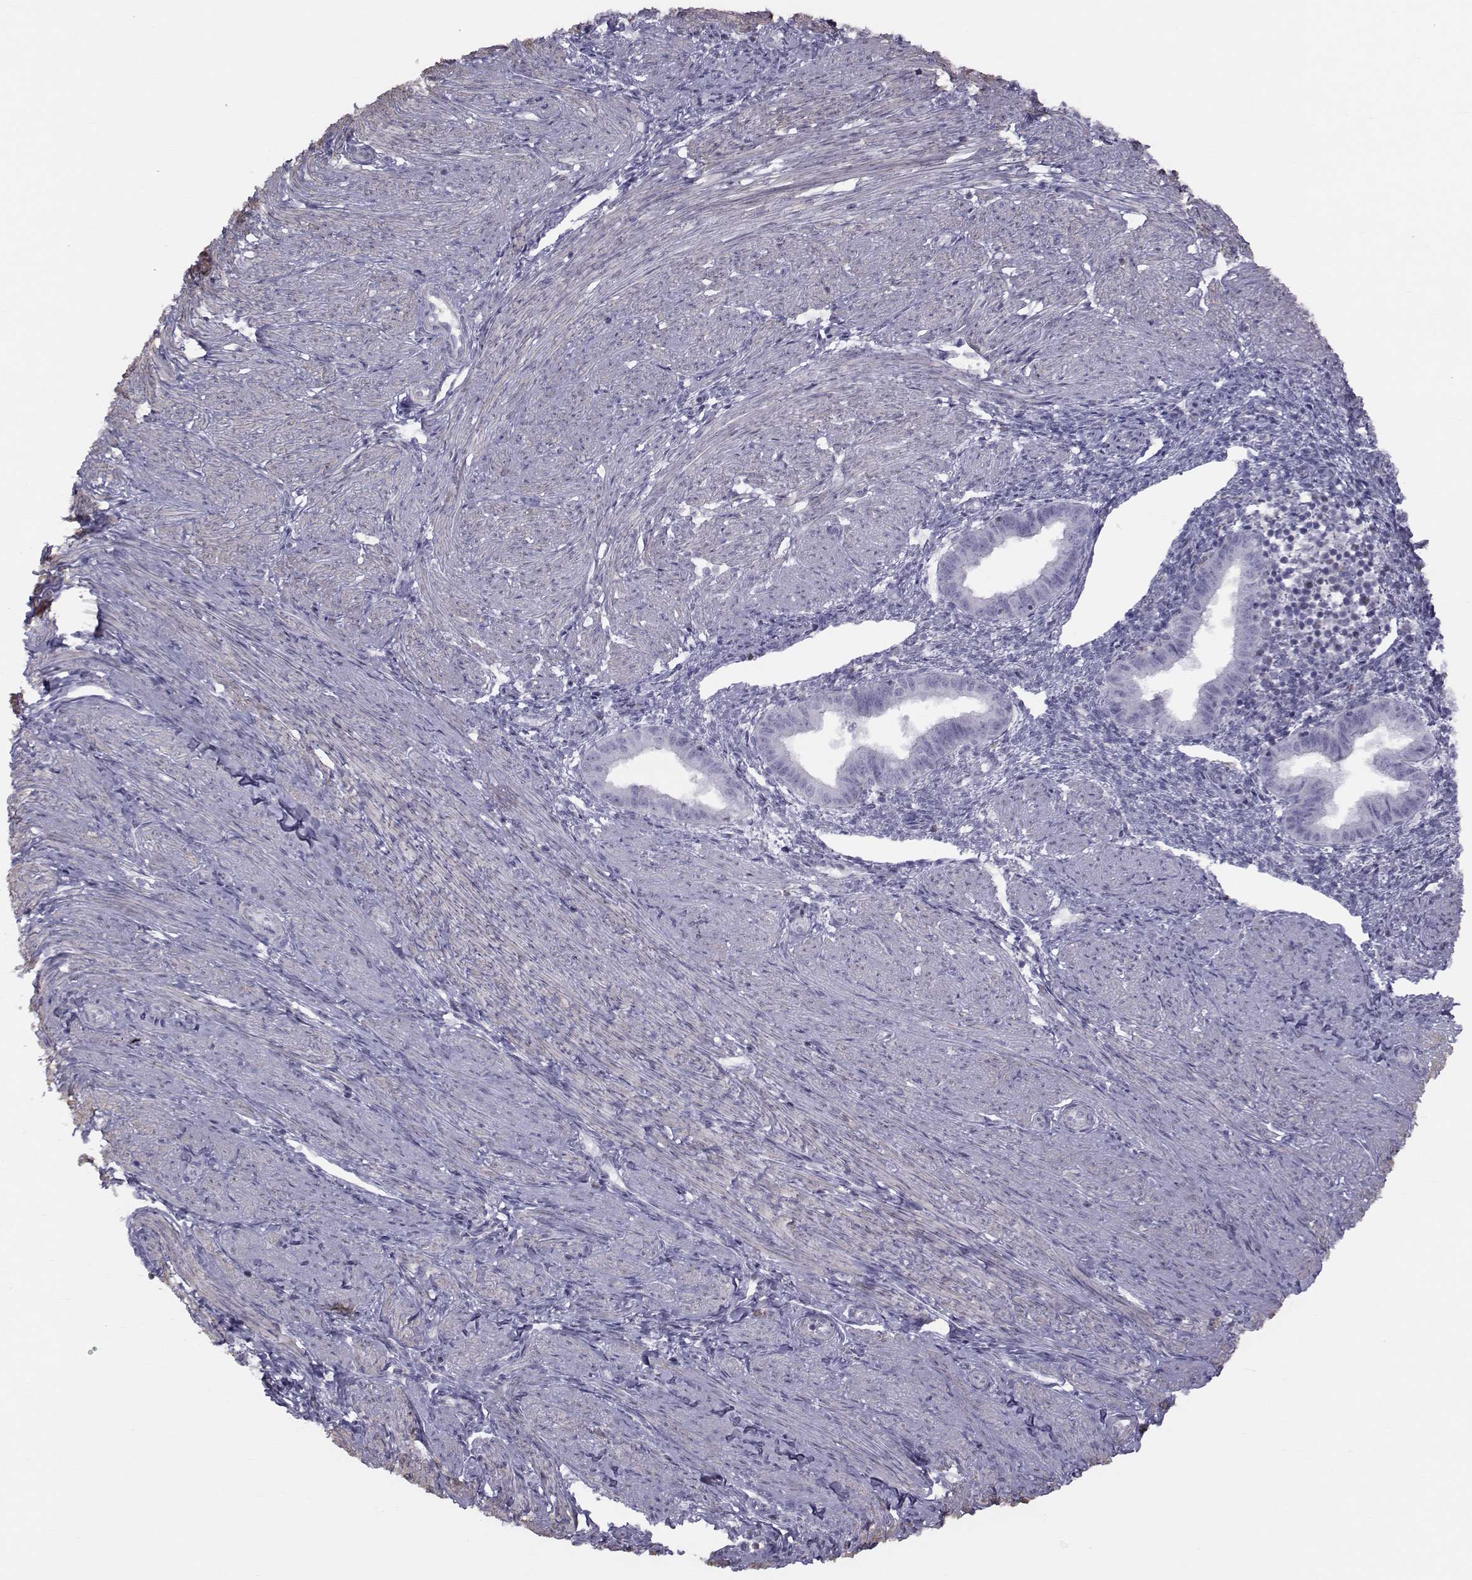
{"staining": {"intensity": "negative", "quantity": "none", "location": "none"}, "tissue": "endometrium", "cell_type": "Cells in endometrial stroma", "image_type": "normal", "snomed": [{"axis": "morphology", "description": "Normal tissue, NOS"}, {"axis": "topography", "description": "Endometrium"}], "caption": "High magnification brightfield microscopy of unremarkable endometrium stained with DAB (brown) and counterstained with hematoxylin (blue): cells in endometrial stroma show no significant expression. Brightfield microscopy of immunohistochemistry (IHC) stained with DAB (3,3'-diaminobenzidine) (brown) and hematoxylin (blue), captured at high magnification.", "gene": "GARIN3", "patient": {"sex": "female", "age": 37}}